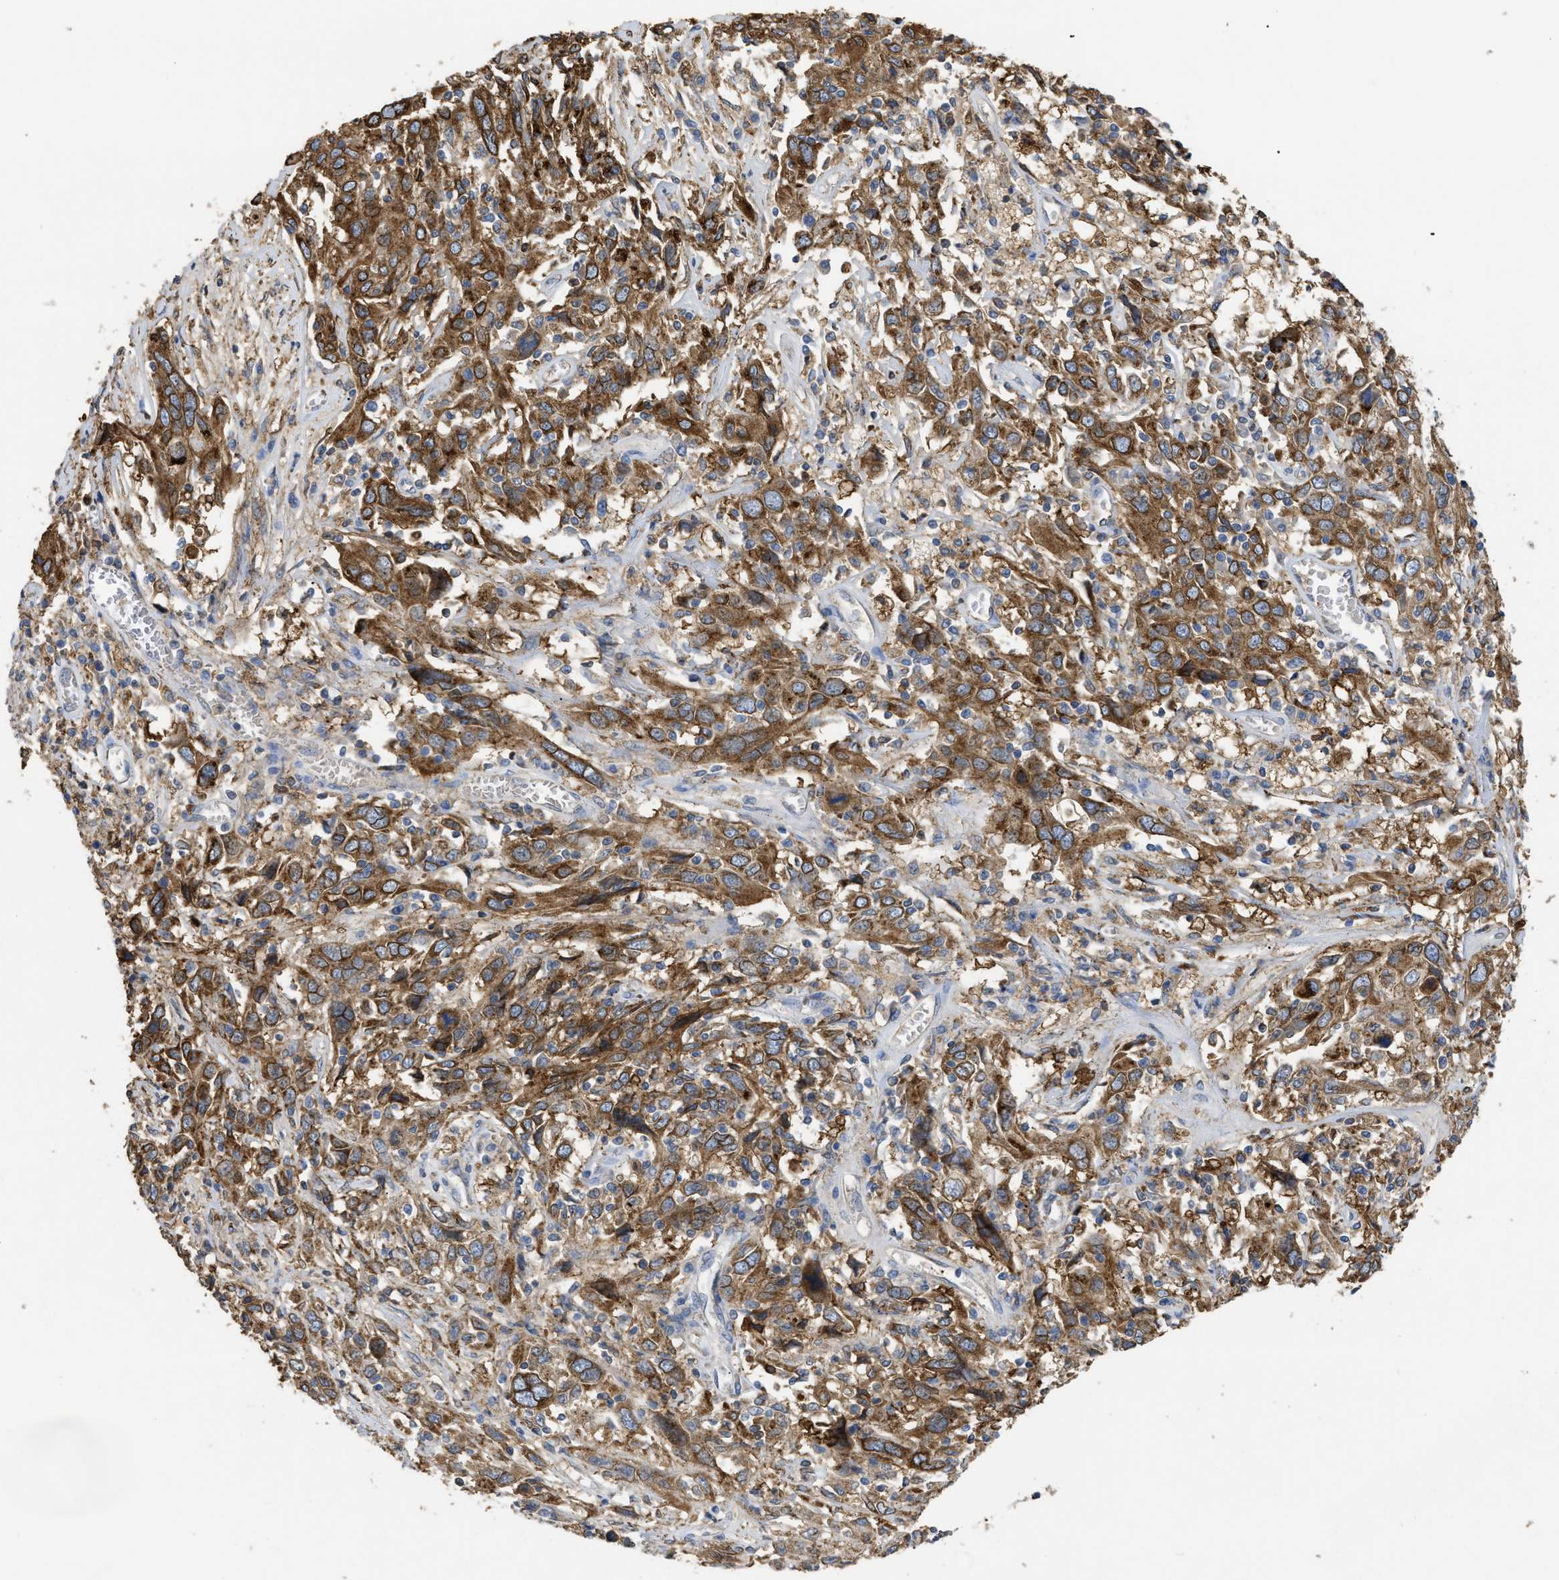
{"staining": {"intensity": "strong", "quantity": ">75%", "location": "cytoplasmic/membranous,nuclear"}, "tissue": "cervical cancer", "cell_type": "Tumor cells", "image_type": "cancer", "snomed": [{"axis": "morphology", "description": "Squamous cell carcinoma, NOS"}, {"axis": "topography", "description": "Cervix"}], "caption": "Protein expression analysis of human cervical cancer (squamous cell carcinoma) reveals strong cytoplasmic/membranous and nuclear staining in approximately >75% of tumor cells.", "gene": "ANXA4", "patient": {"sex": "female", "age": 46}}